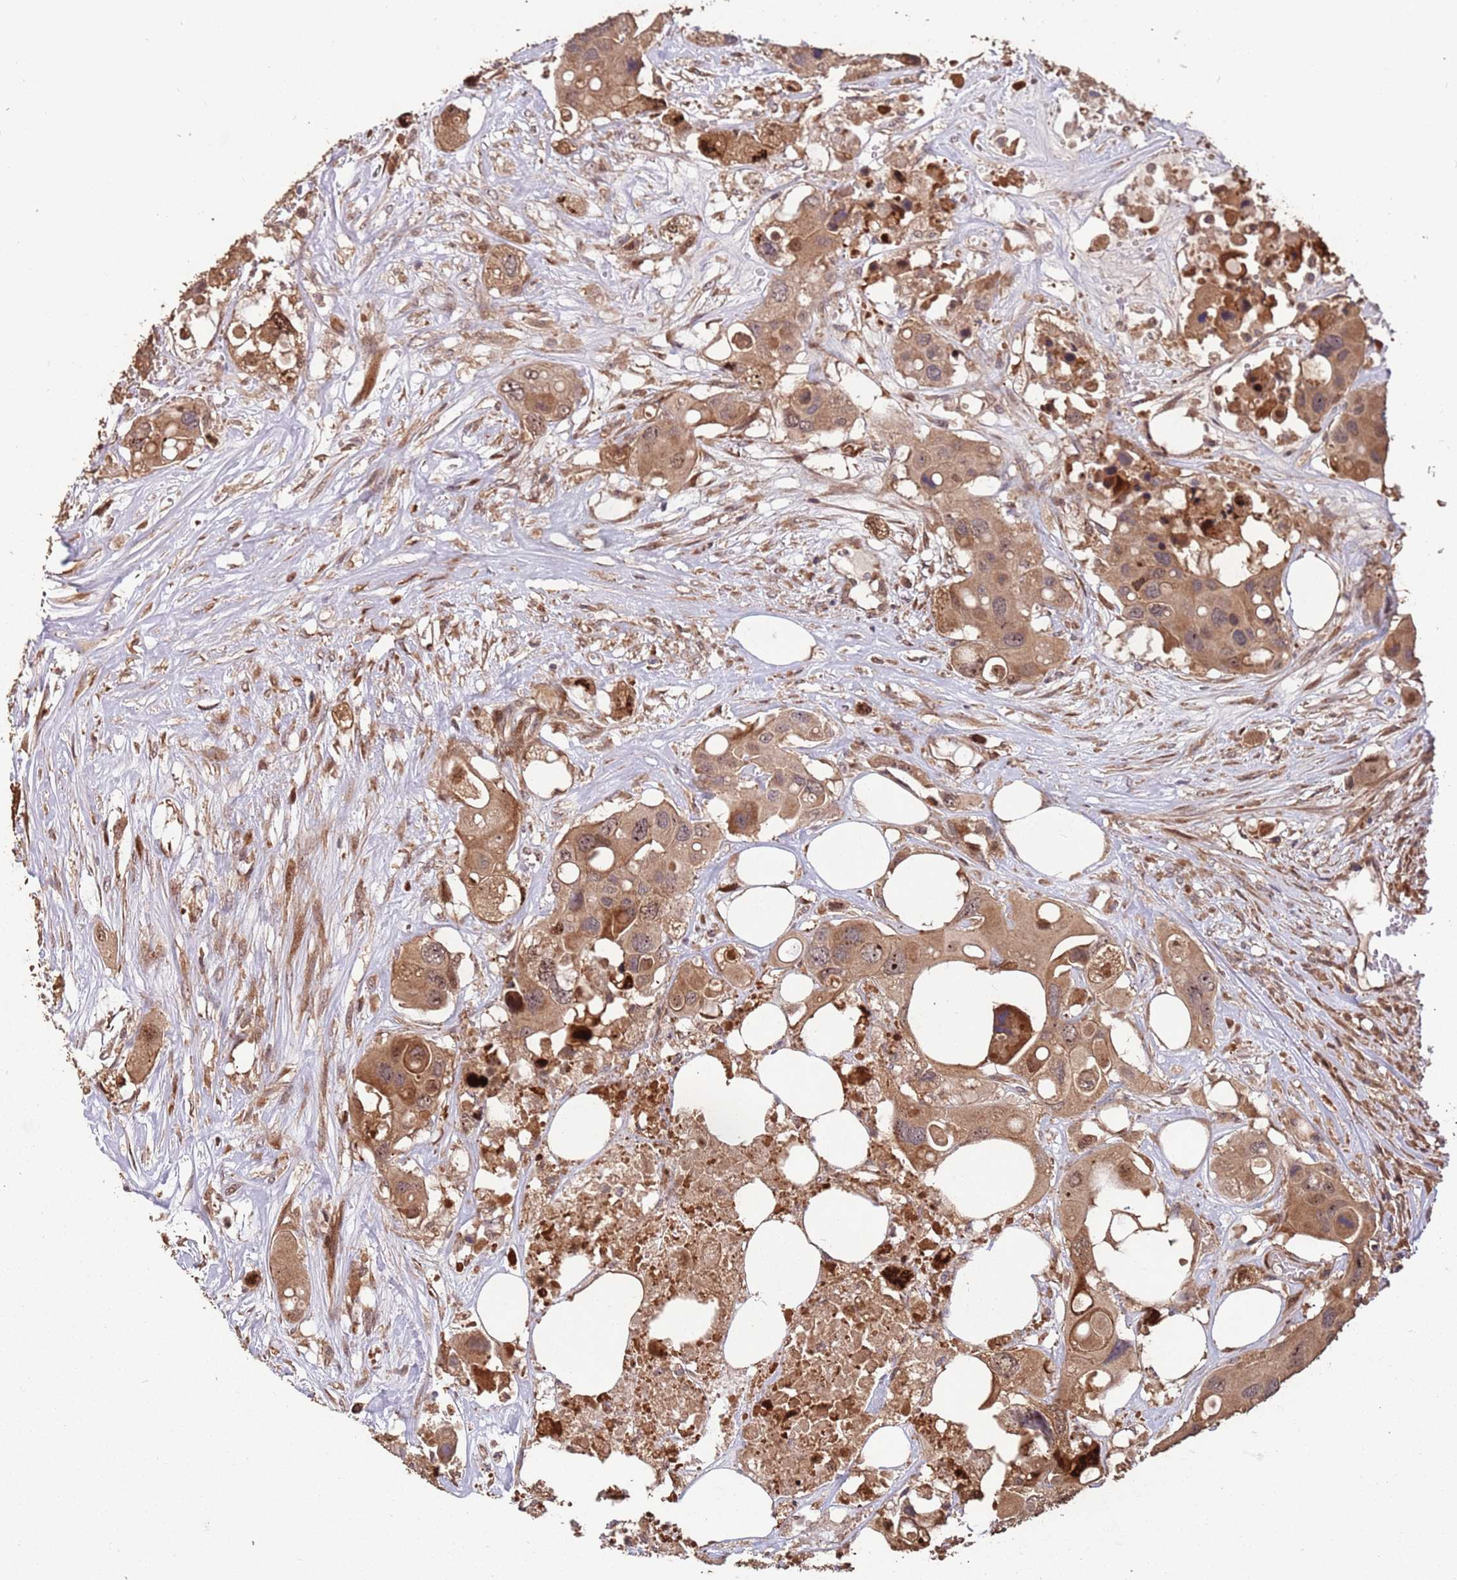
{"staining": {"intensity": "moderate", "quantity": ">75%", "location": "cytoplasmic/membranous,nuclear"}, "tissue": "colorectal cancer", "cell_type": "Tumor cells", "image_type": "cancer", "snomed": [{"axis": "morphology", "description": "Adenocarcinoma, NOS"}, {"axis": "topography", "description": "Colon"}], "caption": "Colorectal cancer stained with a protein marker displays moderate staining in tumor cells.", "gene": "ZNF428", "patient": {"sex": "male", "age": 77}}